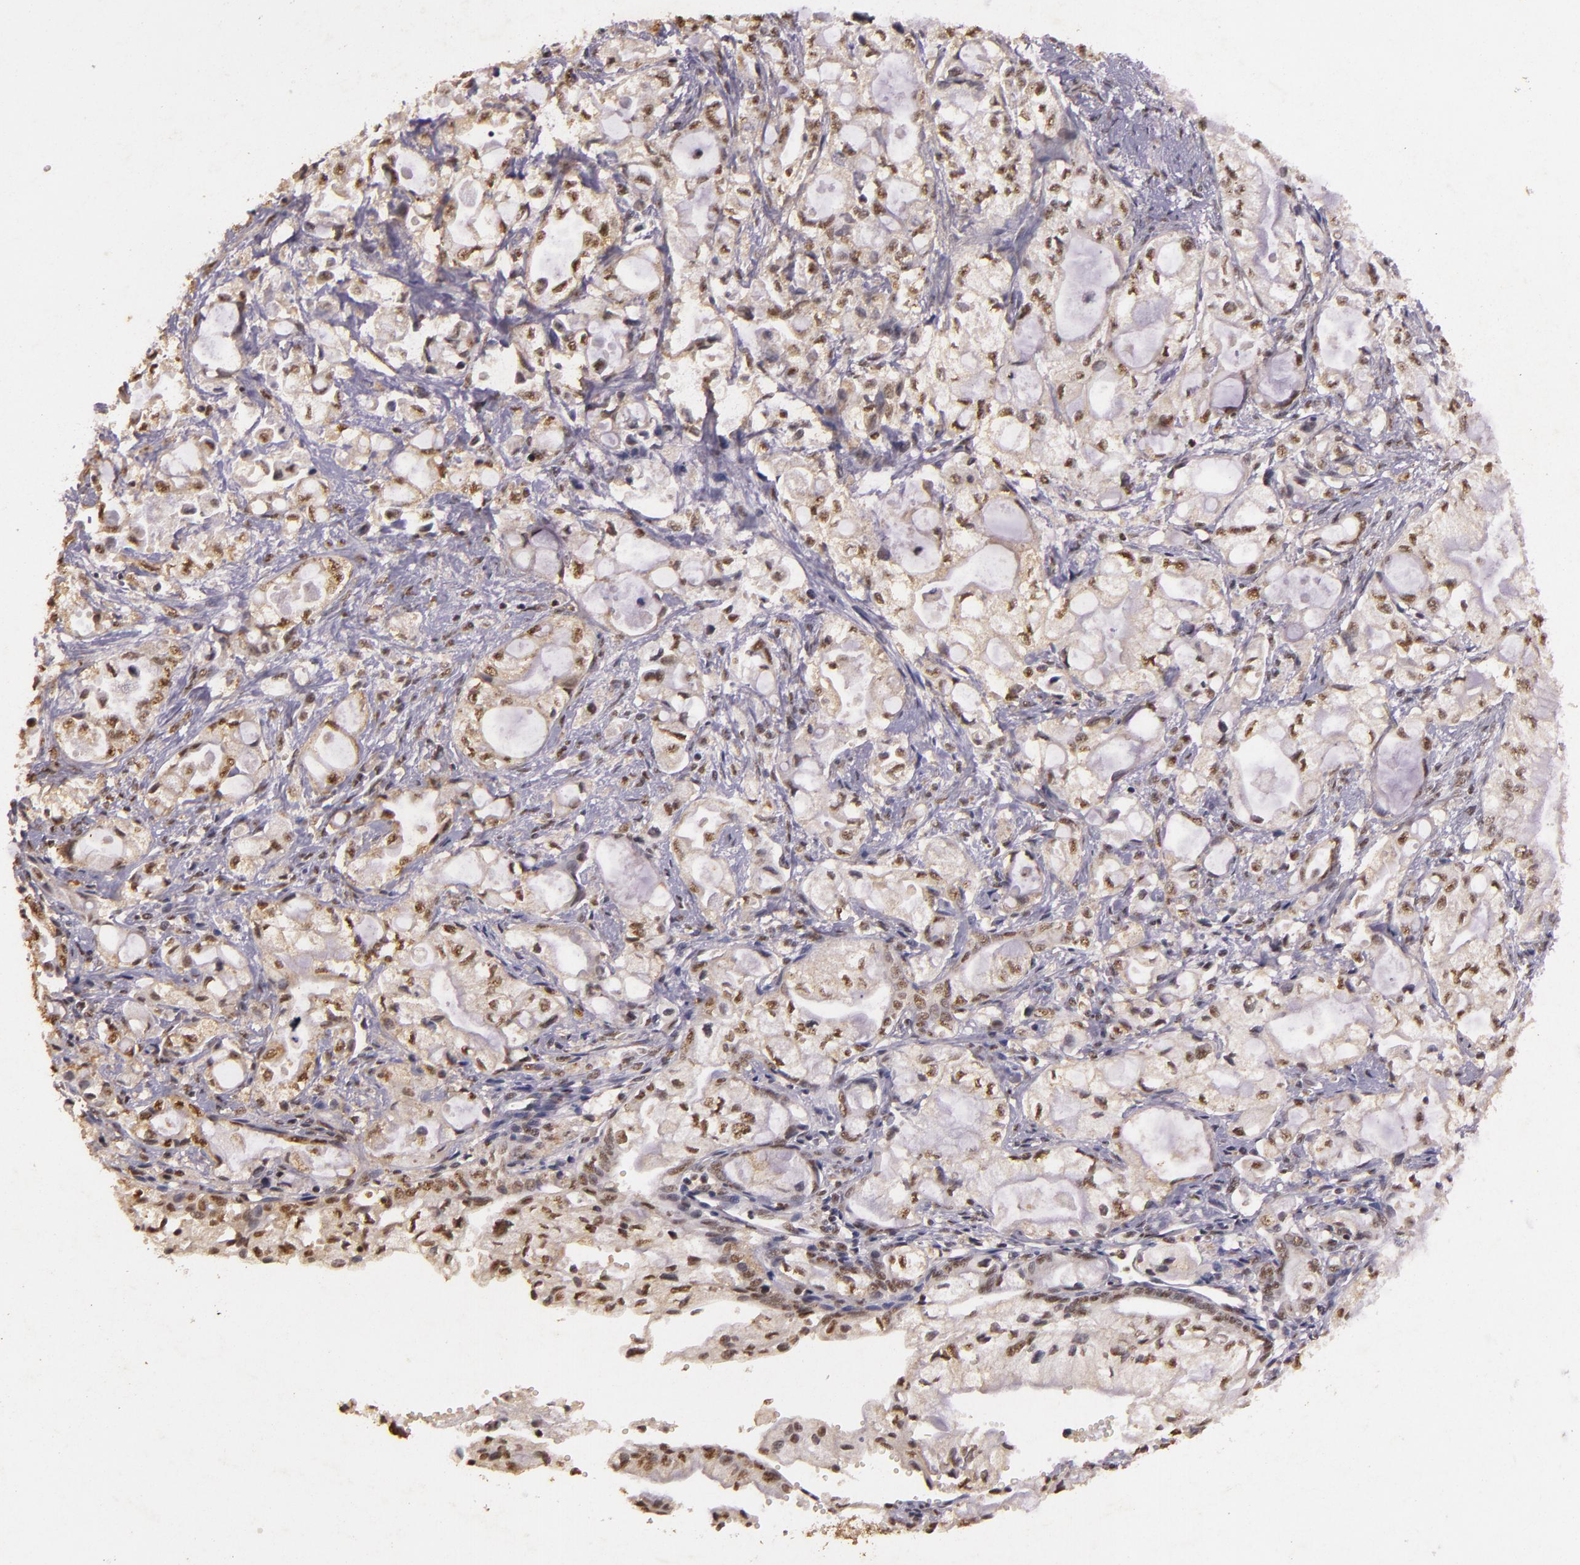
{"staining": {"intensity": "weak", "quantity": "25%-75%", "location": "nuclear"}, "tissue": "pancreatic cancer", "cell_type": "Tumor cells", "image_type": "cancer", "snomed": [{"axis": "morphology", "description": "Adenocarcinoma, NOS"}, {"axis": "topography", "description": "Pancreas"}], "caption": "Weak nuclear positivity is identified in about 25%-75% of tumor cells in pancreatic cancer. (DAB (3,3'-diaminobenzidine) IHC with brightfield microscopy, high magnification).", "gene": "CBX3", "patient": {"sex": "male", "age": 79}}